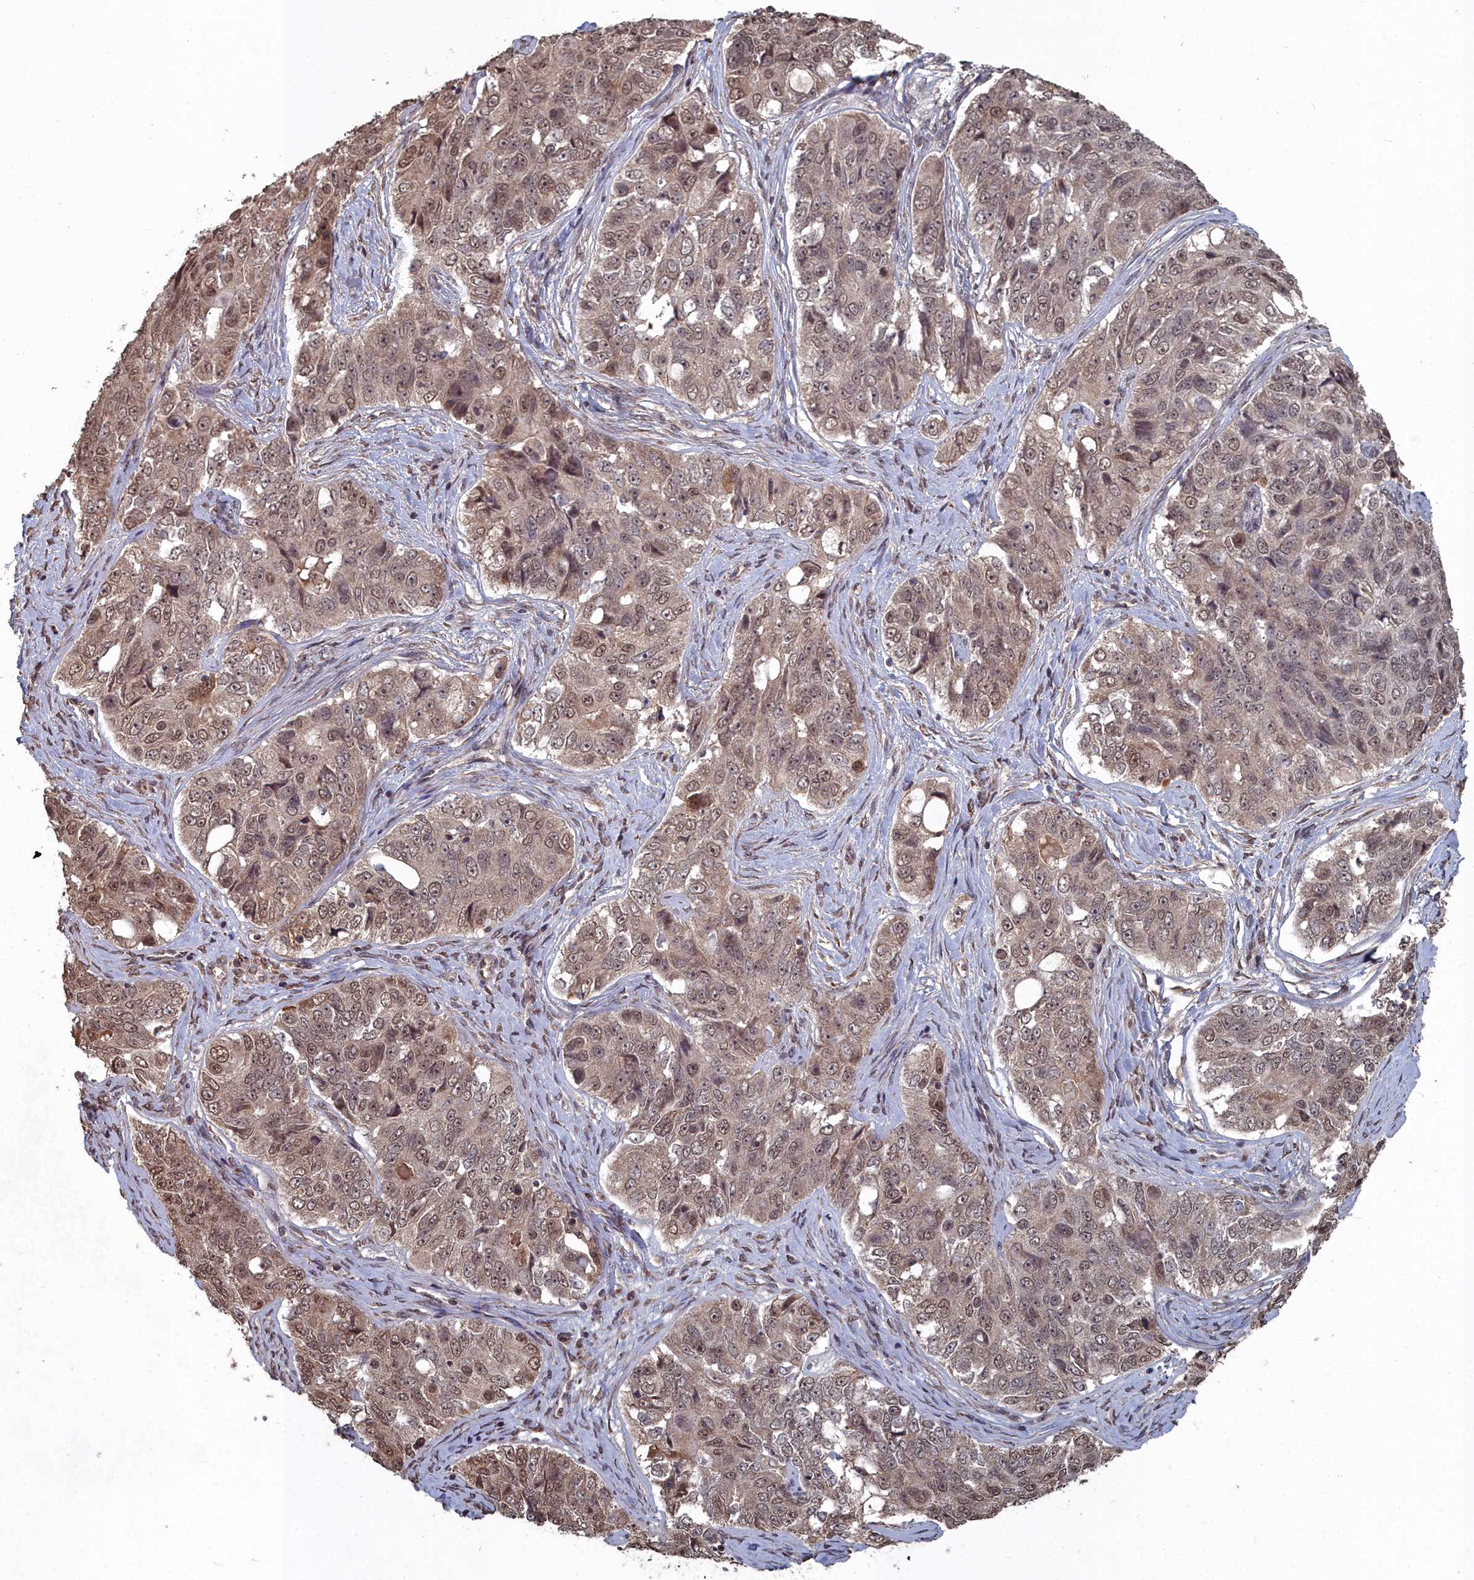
{"staining": {"intensity": "weak", "quantity": ">75%", "location": "nuclear"}, "tissue": "ovarian cancer", "cell_type": "Tumor cells", "image_type": "cancer", "snomed": [{"axis": "morphology", "description": "Carcinoma, endometroid"}, {"axis": "topography", "description": "Ovary"}], "caption": "Immunohistochemistry (IHC) histopathology image of neoplastic tissue: ovarian cancer (endometroid carcinoma) stained using IHC displays low levels of weak protein expression localized specifically in the nuclear of tumor cells, appearing as a nuclear brown color.", "gene": "CCNP", "patient": {"sex": "female", "age": 51}}